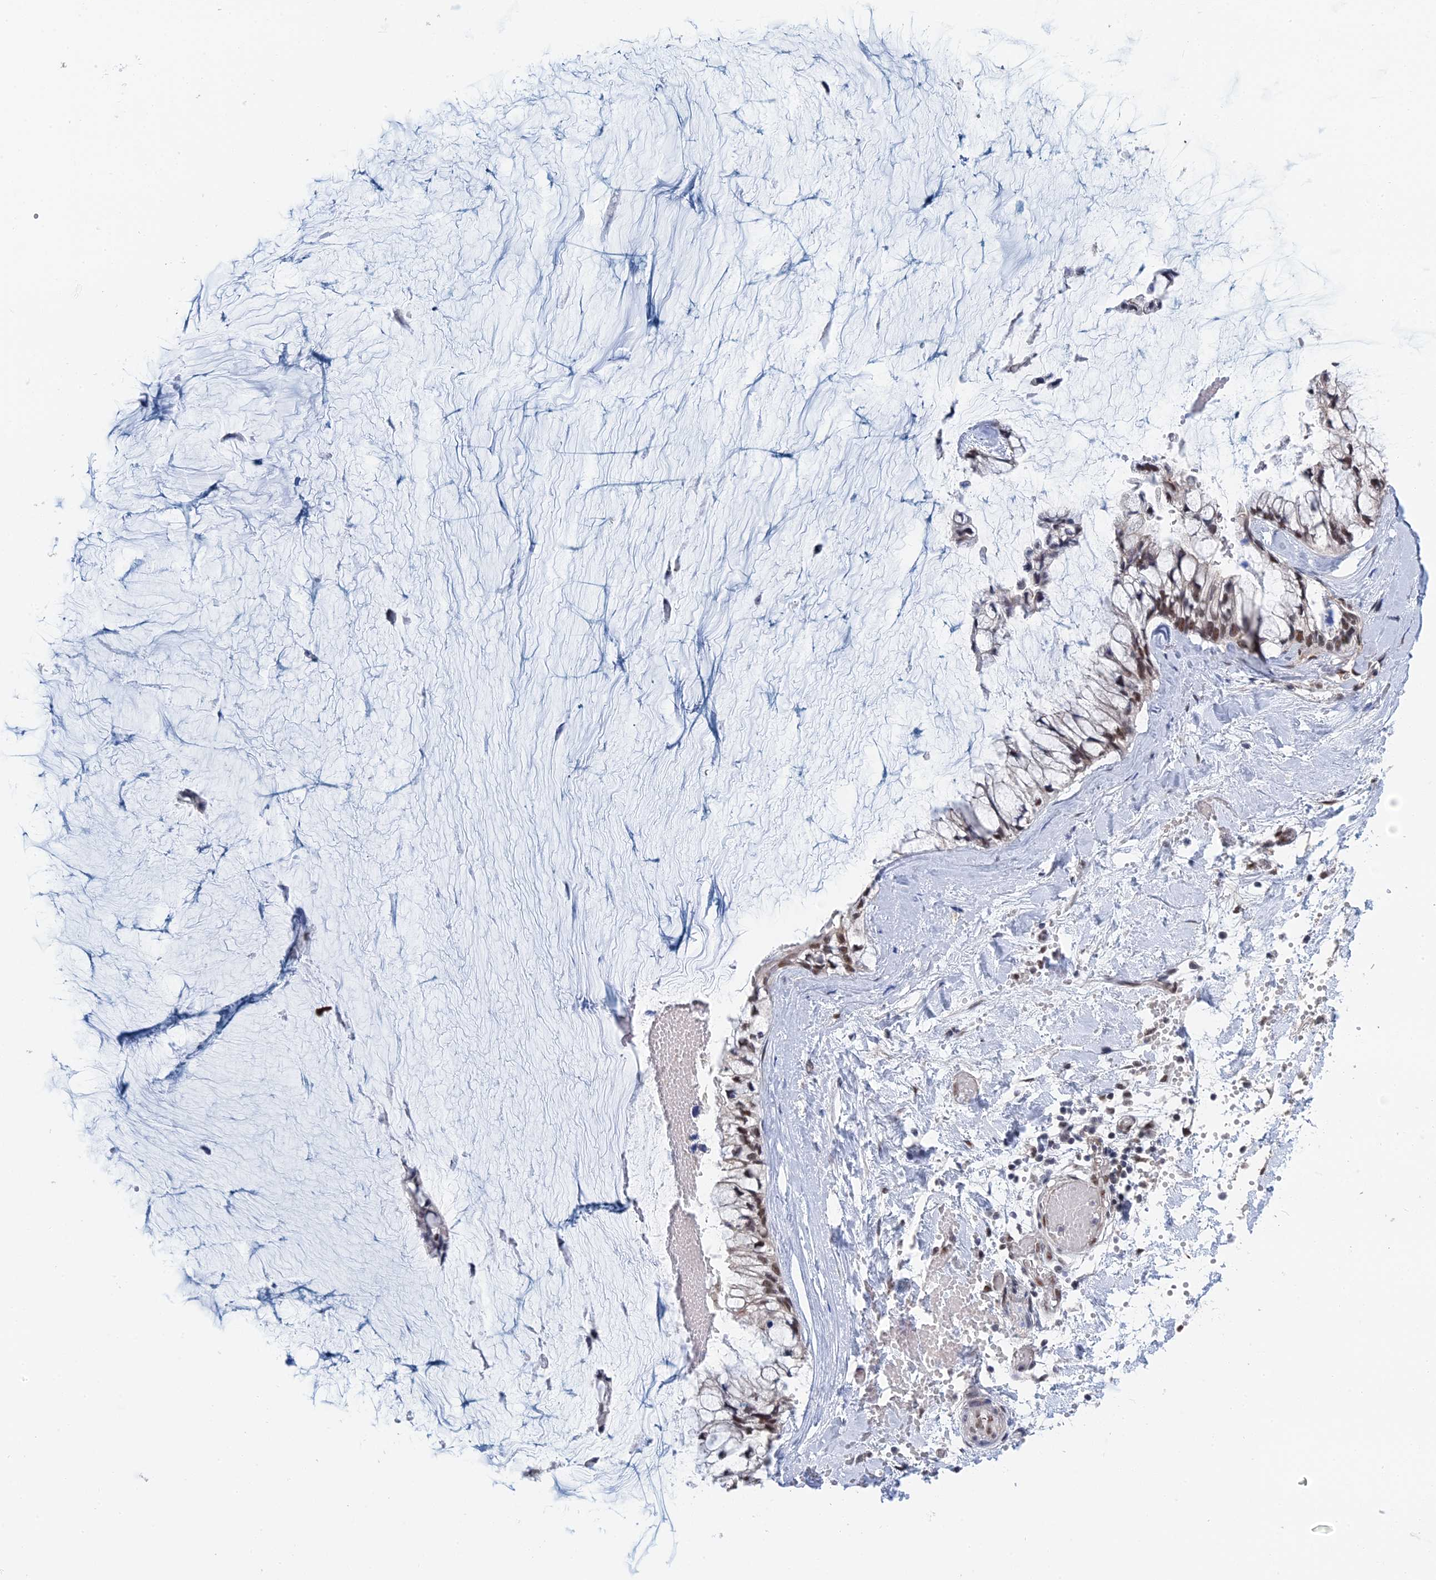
{"staining": {"intensity": "moderate", "quantity": ">75%", "location": "nuclear"}, "tissue": "ovarian cancer", "cell_type": "Tumor cells", "image_type": "cancer", "snomed": [{"axis": "morphology", "description": "Cystadenocarcinoma, mucinous, NOS"}, {"axis": "topography", "description": "Ovary"}], "caption": "Approximately >75% of tumor cells in ovarian mucinous cystadenocarcinoma show moderate nuclear protein staining as visualized by brown immunohistochemical staining.", "gene": "TSSC4", "patient": {"sex": "female", "age": 39}}